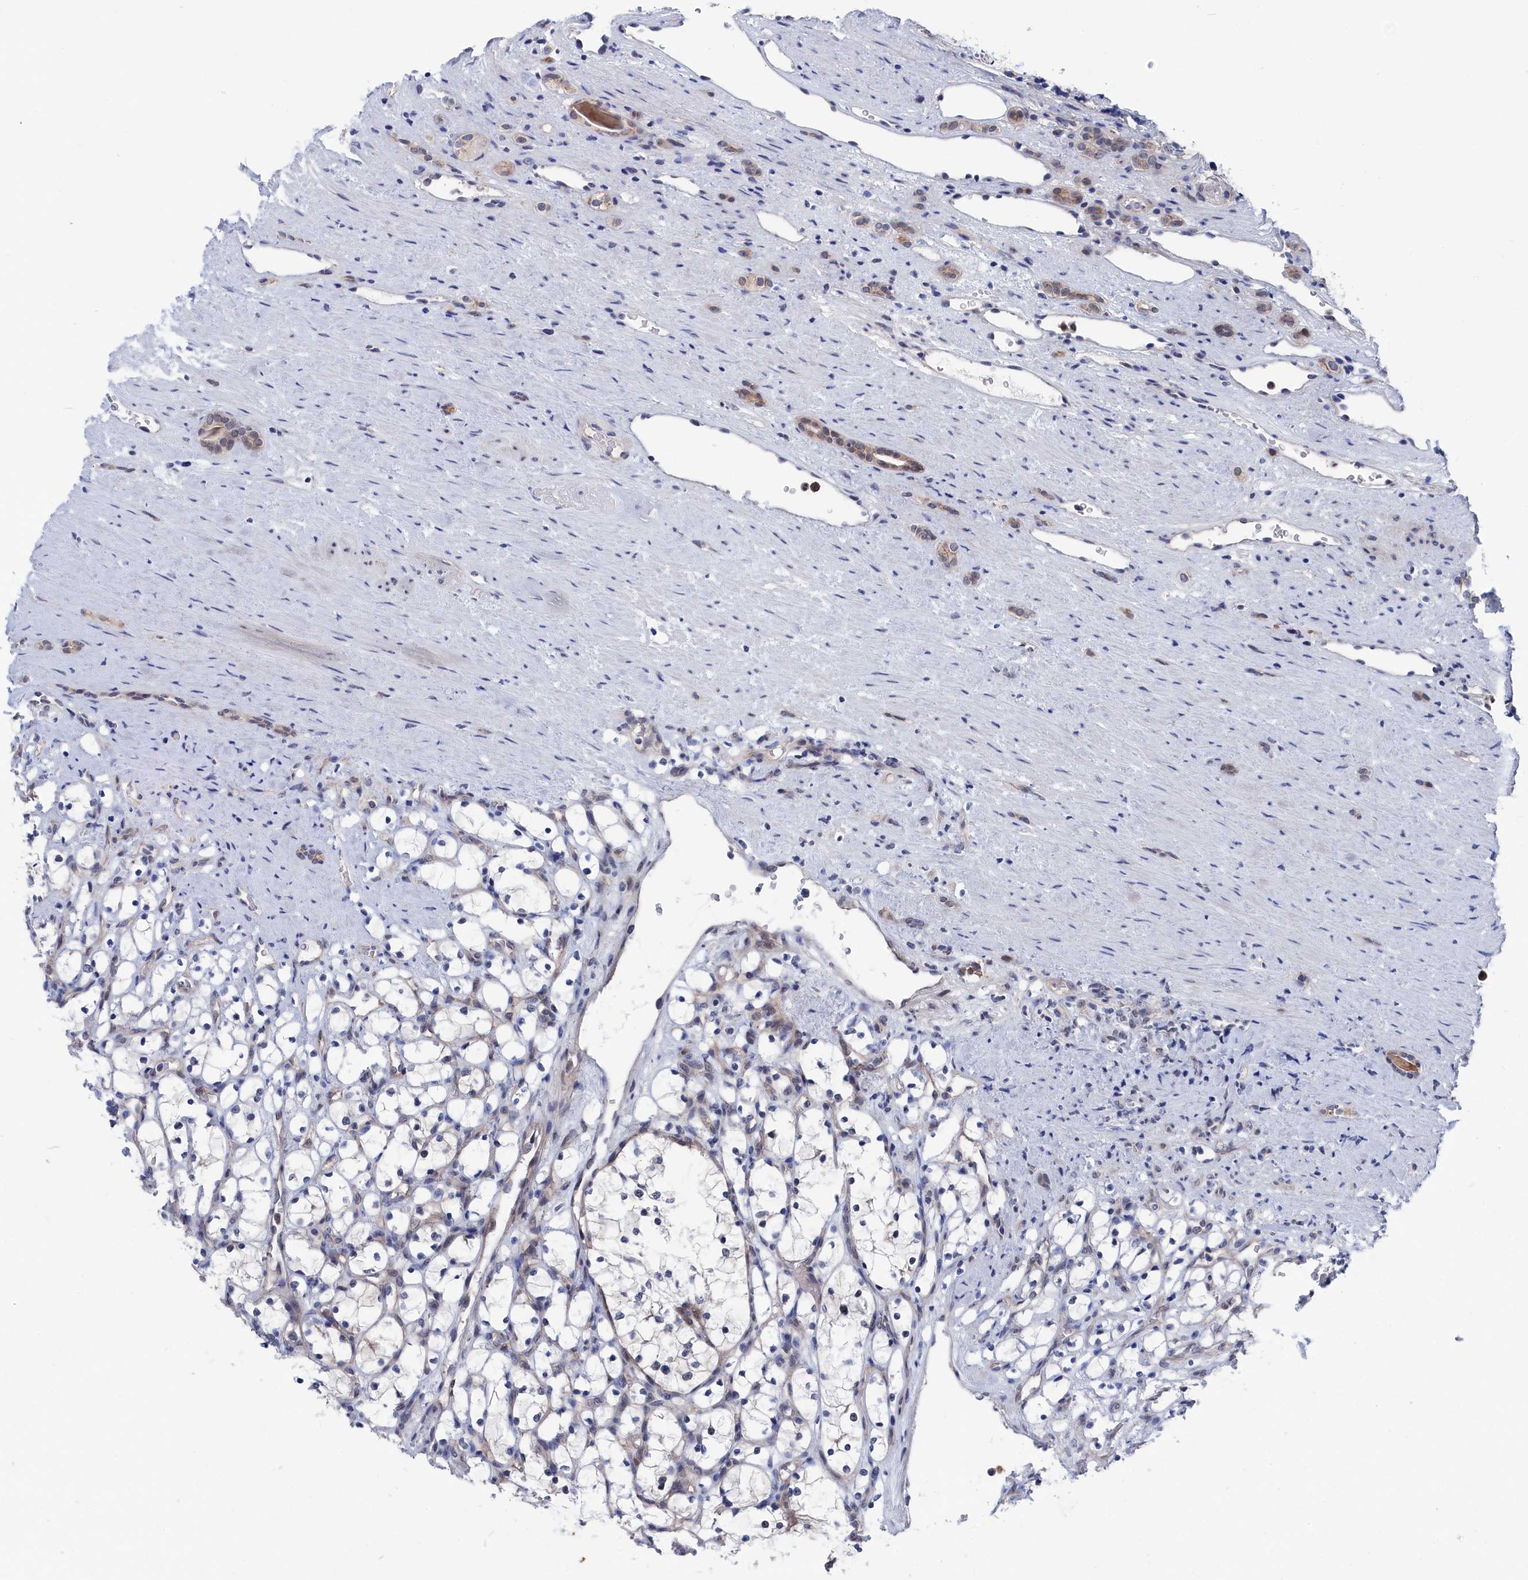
{"staining": {"intensity": "negative", "quantity": "none", "location": "none"}, "tissue": "renal cancer", "cell_type": "Tumor cells", "image_type": "cancer", "snomed": [{"axis": "morphology", "description": "Adenocarcinoma, NOS"}, {"axis": "topography", "description": "Kidney"}], "caption": "Immunohistochemistry (IHC) of human renal adenocarcinoma reveals no positivity in tumor cells.", "gene": "MARCHF3", "patient": {"sex": "female", "age": 69}}